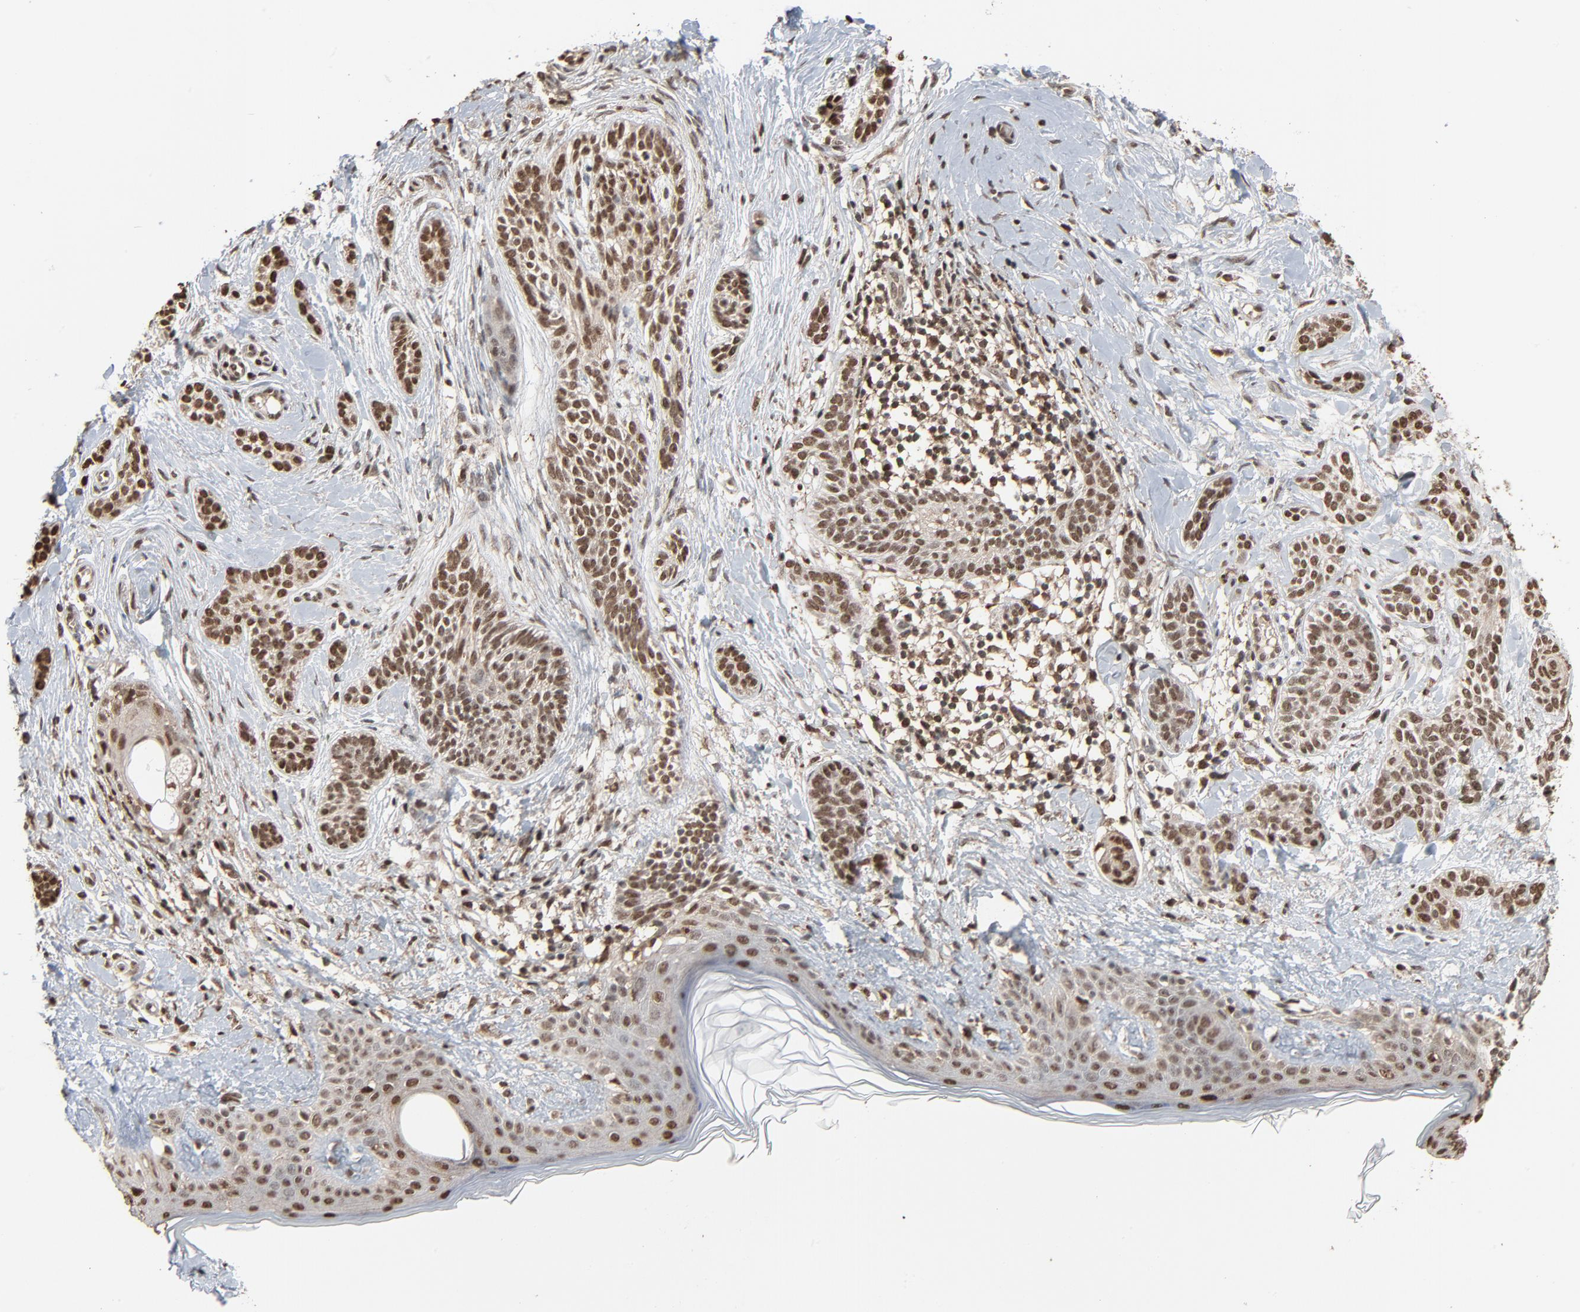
{"staining": {"intensity": "moderate", "quantity": ">75%", "location": "nuclear"}, "tissue": "skin cancer", "cell_type": "Tumor cells", "image_type": "cancer", "snomed": [{"axis": "morphology", "description": "Normal tissue, NOS"}, {"axis": "morphology", "description": "Basal cell carcinoma"}, {"axis": "topography", "description": "Skin"}], "caption": "DAB immunohistochemical staining of basal cell carcinoma (skin) reveals moderate nuclear protein staining in about >75% of tumor cells.", "gene": "RPS6KA3", "patient": {"sex": "male", "age": 63}}